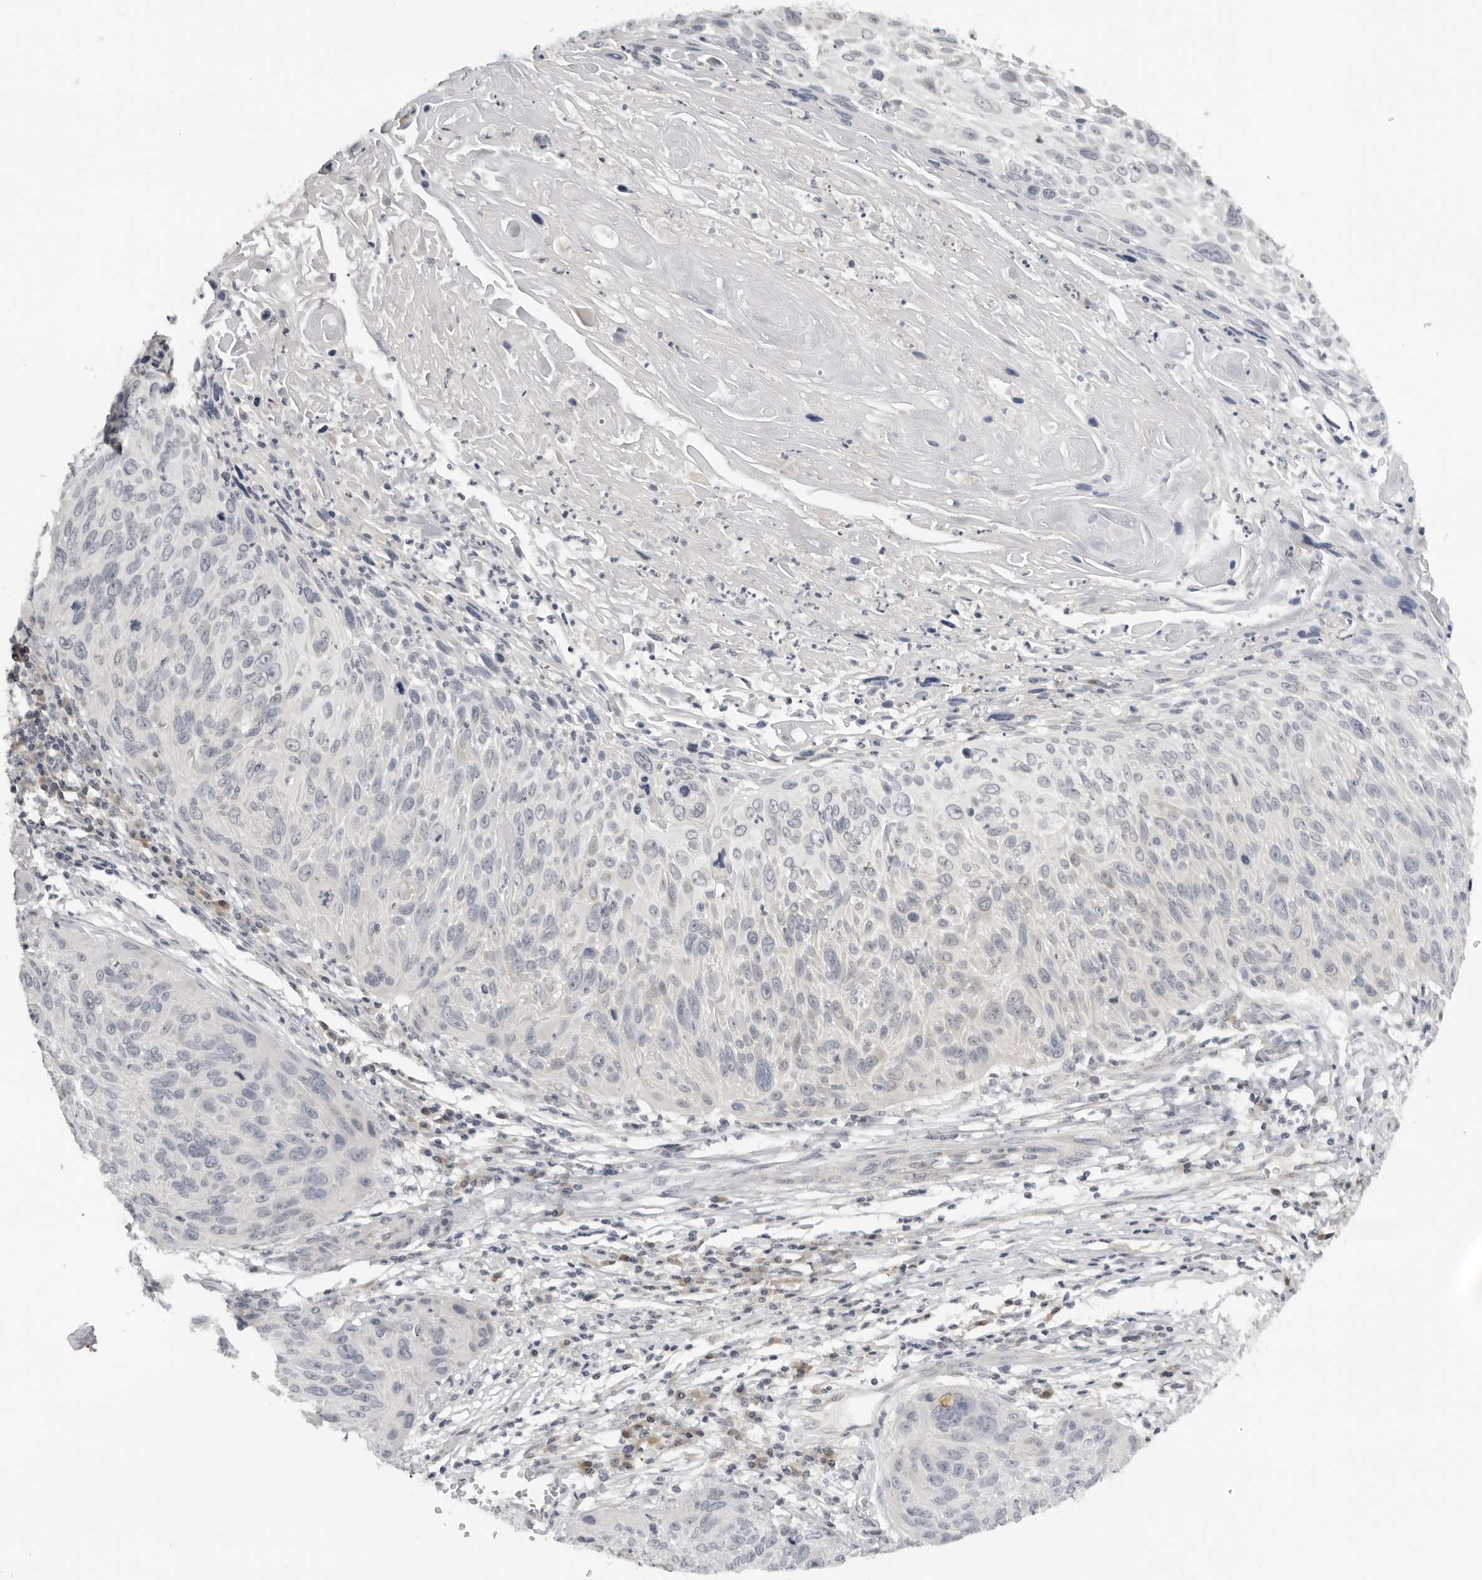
{"staining": {"intensity": "negative", "quantity": "none", "location": "none"}, "tissue": "cervical cancer", "cell_type": "Tumor cells", "image_type": "cancer", "snomed": [{"axis": "morphology", "description": "Squamous cell carcinoma, NOS"}, {"axis": "topography", "description": "Cervix"}], "caption": "Tumor cells show no significant protein positivity in cervical squamous cell carcinoma. The staining was performed using DAB to visualize the protein expression in brown, while the nuclei were stained in blue with hematoxylin (Magnification: 20x).", "gene": "ACP6", "patient": {"sex": "female", "age": 51}}